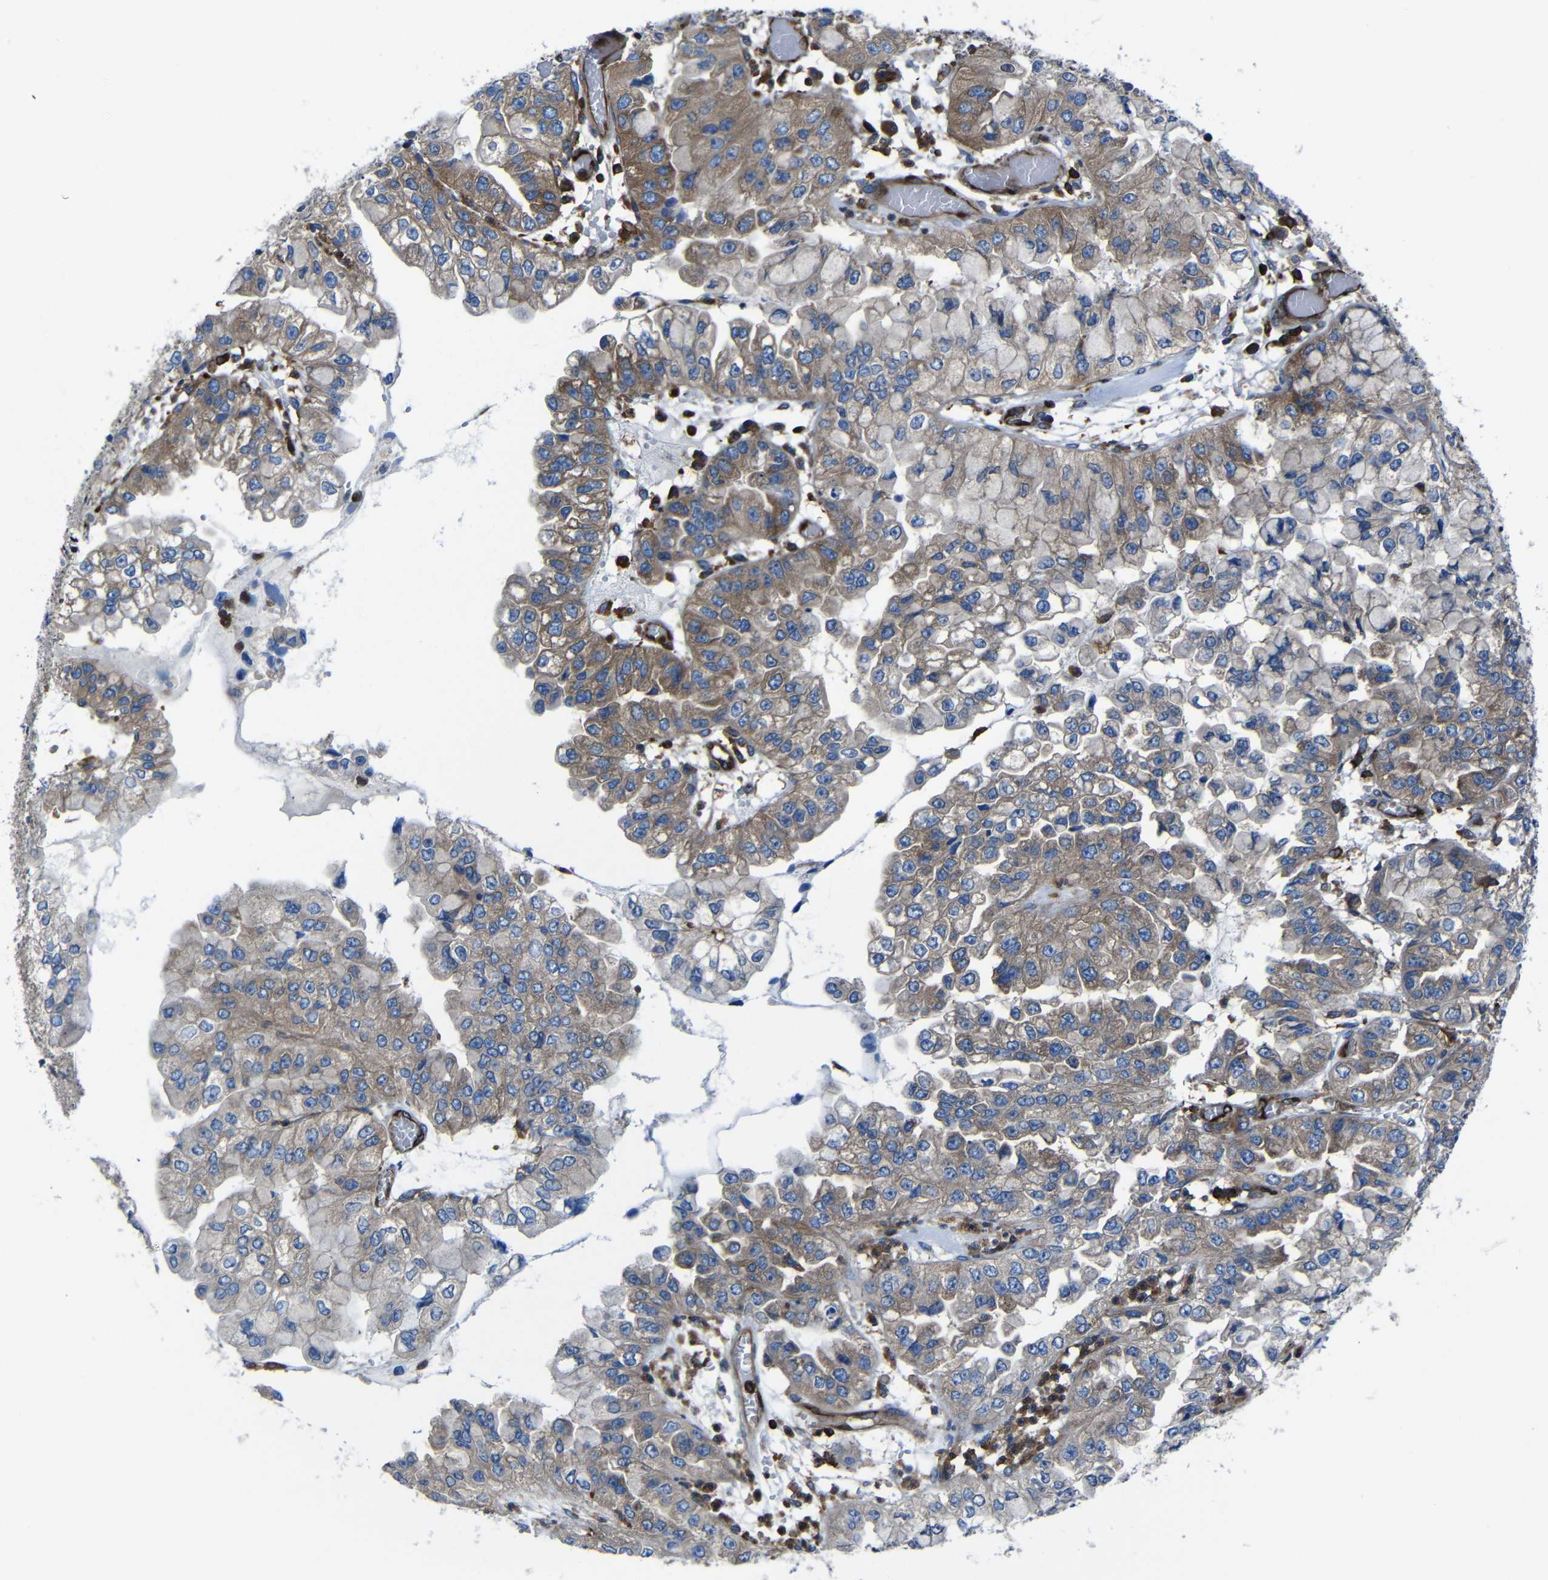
{"staining": {"intensity": "moderate", "quantity": ">75%", "location": "cytoplasmic/membranous"}, "tissue": "liver cancer", "cell_type": "Tumor cells", "image_type": "cancer", "snomed": [{"axis": "morphology", "description": "Cholangiocarcinoma"}, {"axis": "topography", "description": "Liver"}], "caption": "Liver cancer stained with DAB IHC displays medium levels of moderate cytoplasmic/membranous positivity in about >75% of tumor cells.", "gene": "ARHGEF1", "patient": {"sex": "female", "age": 79}}